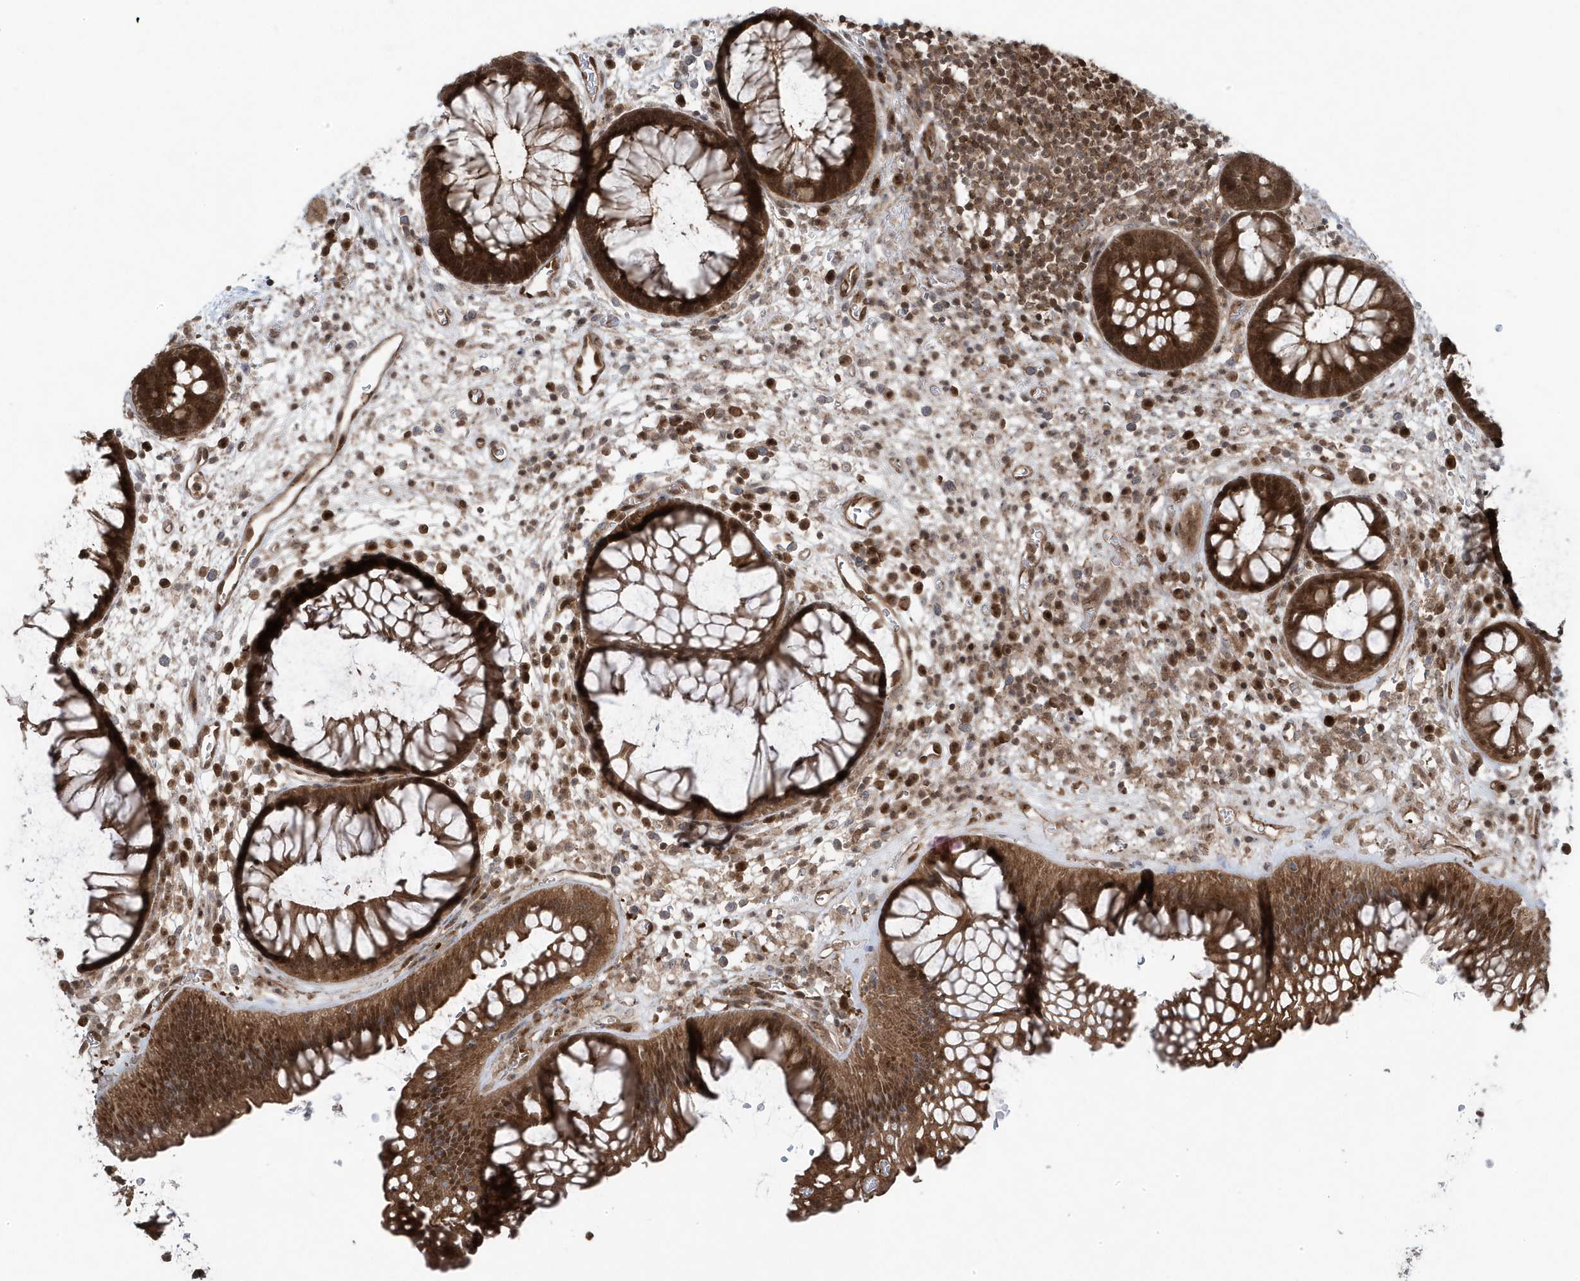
{"staining": {"intensity": "strong", "quantity": ">75%", "location": "cytoplasmic/membranous,nuclear"}, "tissue": "rectum", "cell_type": "Glandular cells", "image_type": "normal", "snomed": [{"axis": "morphology", "description": "Normal tissue, NOS"}, {"axis": "topography", "description": "Rectum"}], "caption": "This micrograph exhibits immunohistochemistry staining of normal human rectum, with high strong cytoplasmic/membranous,nuclear positivity in approximately >75% of glandular cells.", "gene": "MAPK1IP1L", "patient": {"sex": "male", "age": 51}}